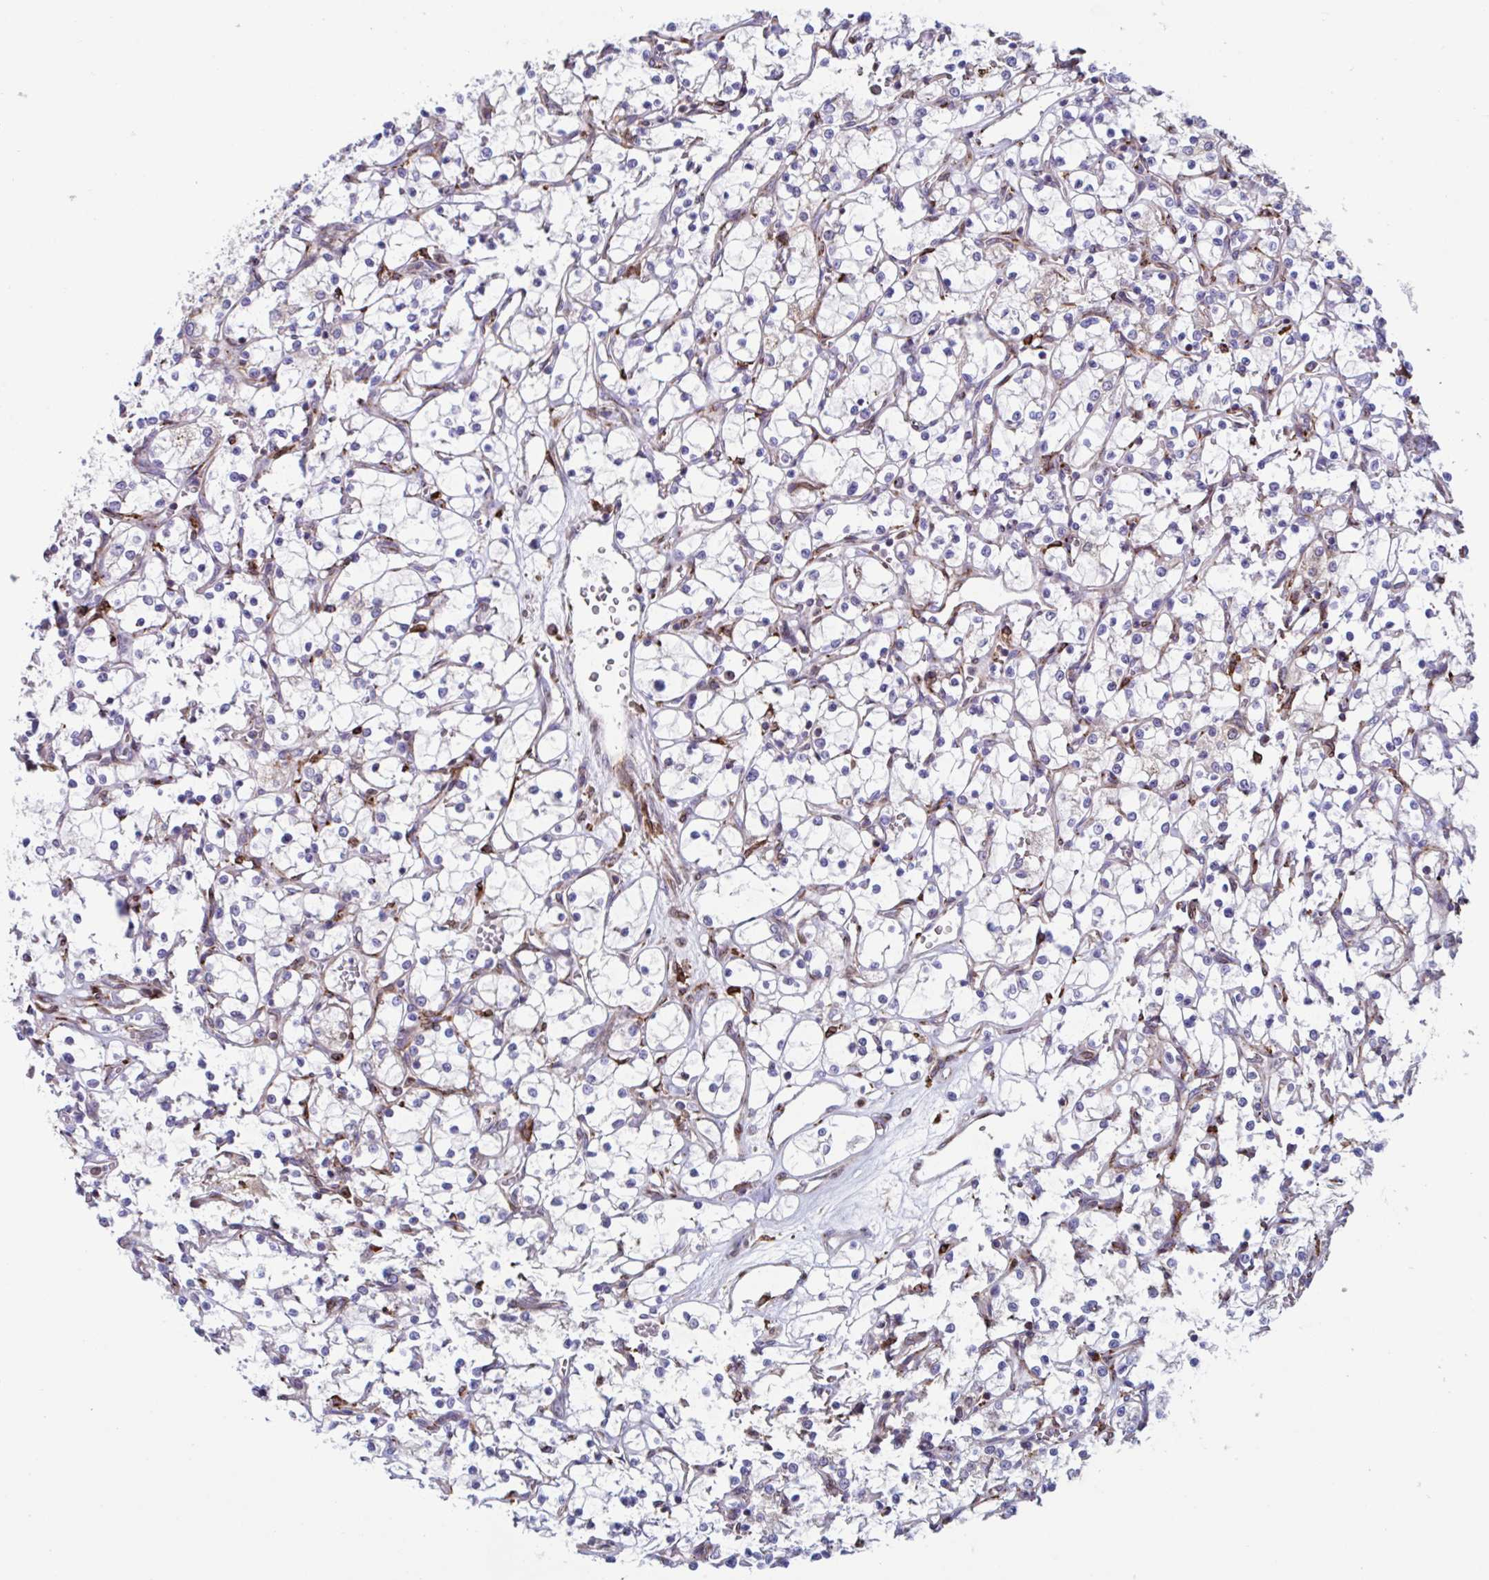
{"staining": {"intensity": "negative", "quantity": "none", "location": "none"}, "tissue": "renal cancer", "cell_type": "Tumor cells", "image_type": "cancer", "snomed": [{"axis": "morphology", "description": "Adenocarcinoma, NOS"}, {"axis": "topography", "description": "Kidney"}], "caption": "Immunohistochemistry micrograph of neoplastic tissue: human renal cancer stained with DAB exhibits no significant protein staining in tumor cells.", "gene": "RFK", "patient": {"sex": "female", "age": 69}}